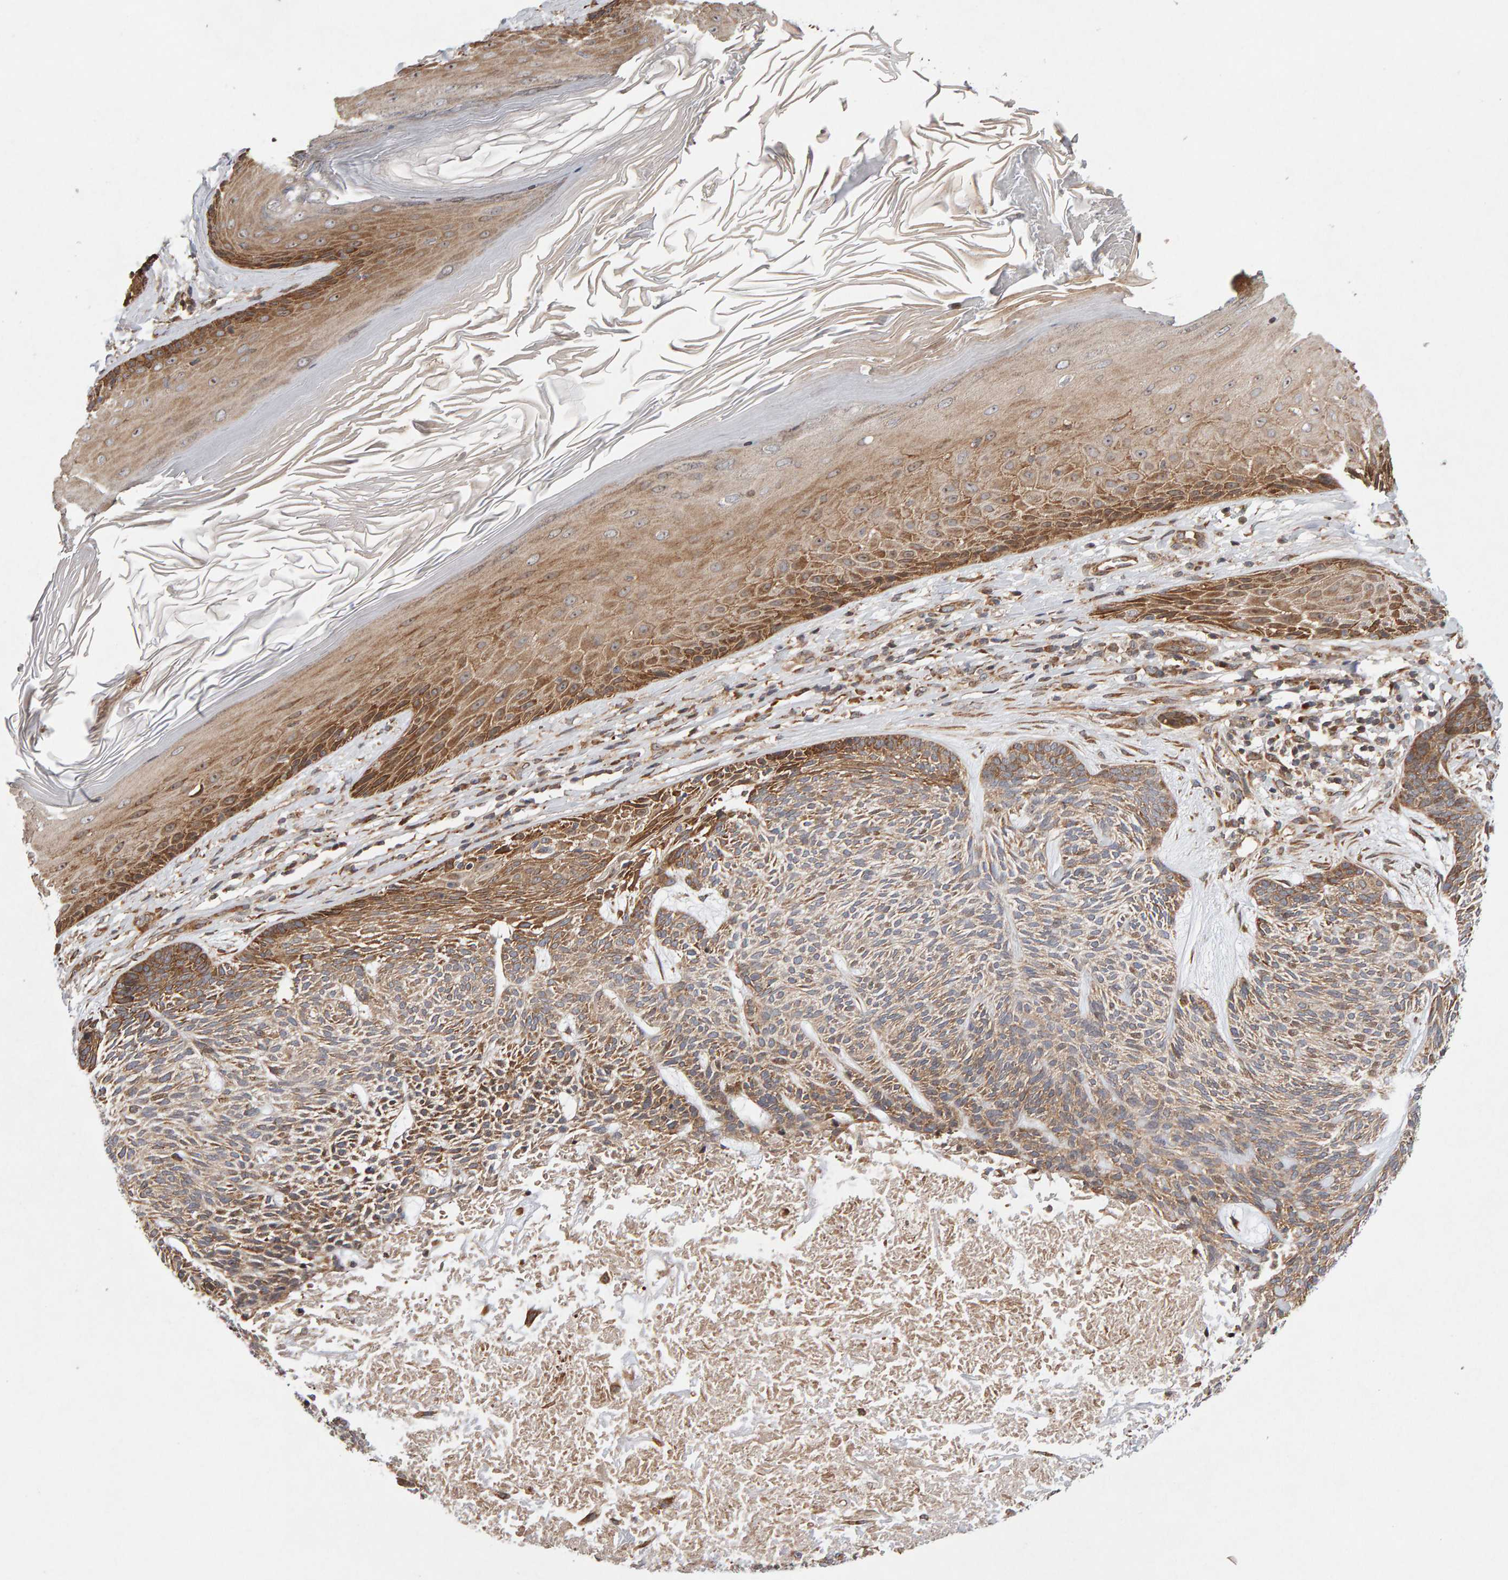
{"staining": {"intensity": "moderate", "quantity": ">75%", "location": "cytoplasmic/membranous"}, "tissue": "skin cancer", "cell_type": "Tumor cells", "image_type": "cancer", "snomed": [{"axis": "morphology", "description": "Basal cell carcinoma"}, {"axis": "topography", "description": "Skin"}], "caption": "Immunohistochemistry of skin cancer (basal cell carcinoma) shows medium levels of moderate cytoplasmic/membranous expression in approximately >75% of tumor cells. (DAB IHC with brightfield microscopy, high magnification).", "gene": "LZTS1", "patient": {"sex": "male", "age": 55}}